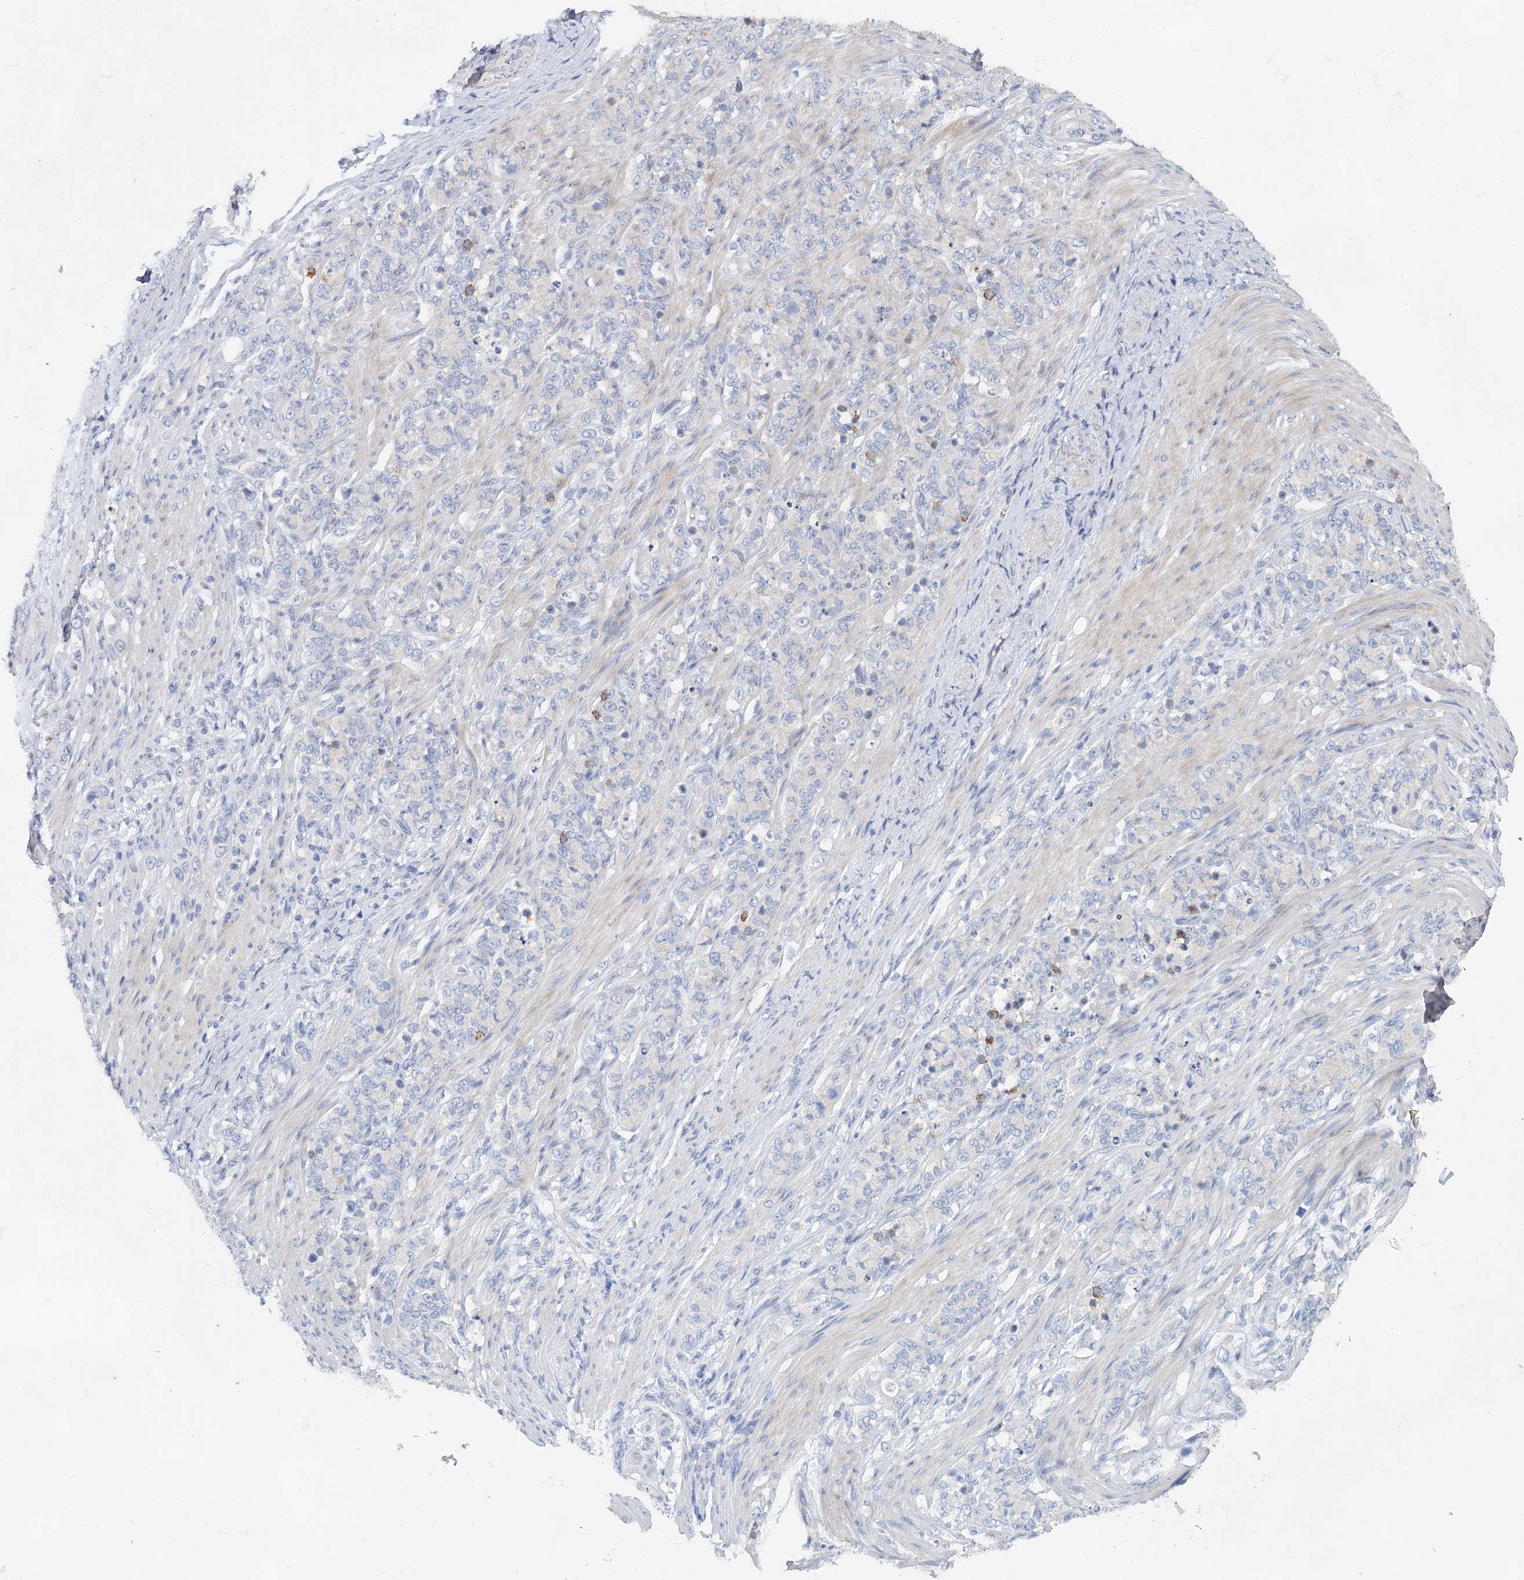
{"staining": {"intensity": "negative", "quantity": "none", "location": "none"}, "tissue": "stomach cancer", "cell_type": "Tumor cells", "image_type": "cancer", "snomed": [{"axis": "morphology", "description": "Adenocarcinoma, NOS"}, {"axis": "topography", "description": "Stomach"}], "caption": "Tumor cells are negative for brown protein staining in stomach cancer.", "gene": "MYL6B", "patient": {"sex": "female", "age": 79}}